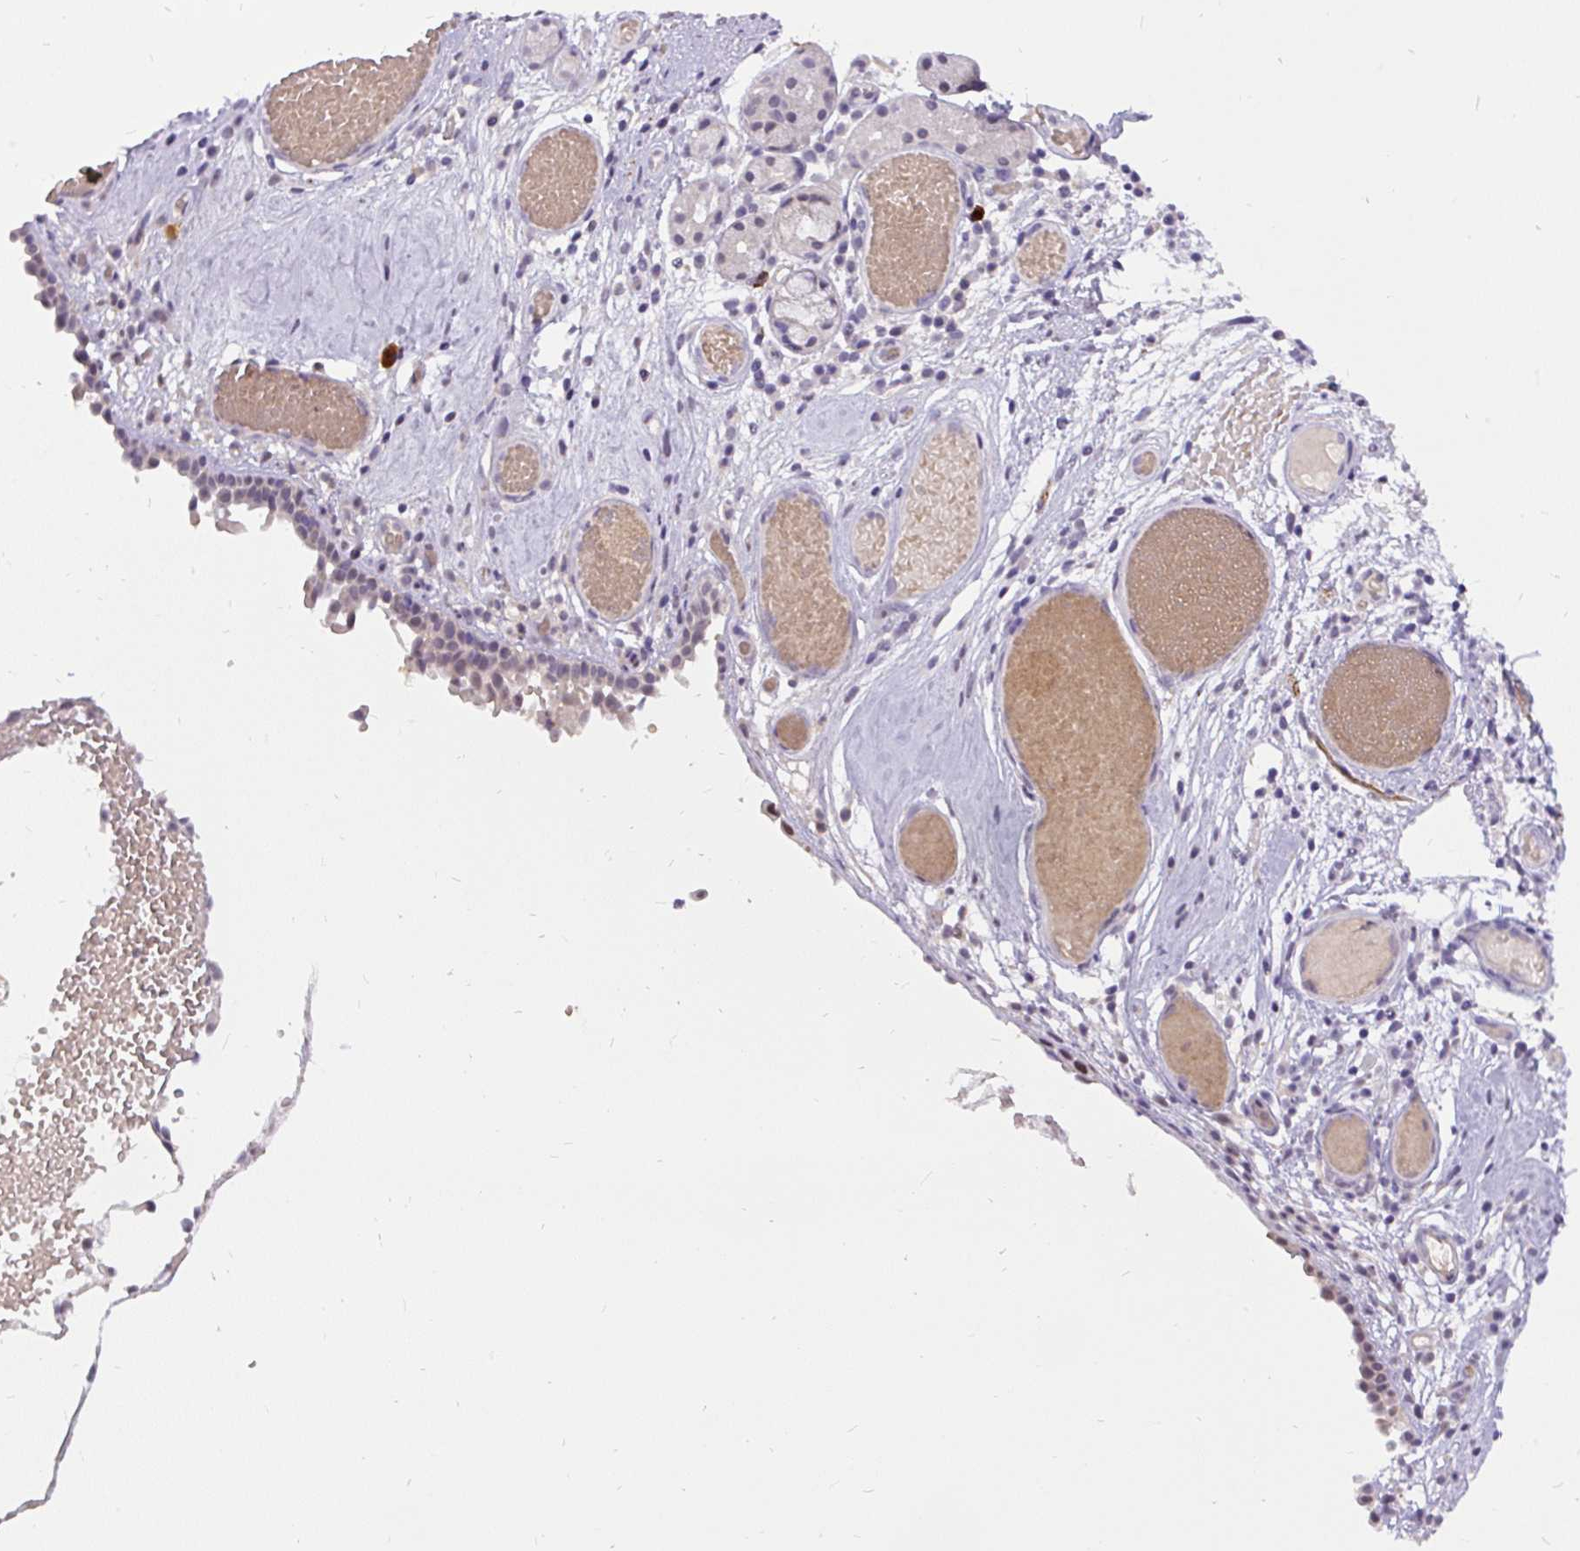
{"staining": {"intensity": "negative", "quantity": "none", "location": "none"}, "tissue": "nasopharynx", "cell_type": "Respiratory epithelial cells", "image_type": "normal", "snomed": [{"axis": "morphology", "description": "Normal tissue, NOS"}, {"axis": "morphology", "description": "Inflammation, NOS"}, {"axis": "topography", "description": "Nasopharynx"}], "caption": "IHC histopathology image of benign nasopharynx stained for a protein (brown), which shows no staining in respiratory epithelial cells.", "gene": "FAM117B", "patient": {"sex": "male", "age": 54}}